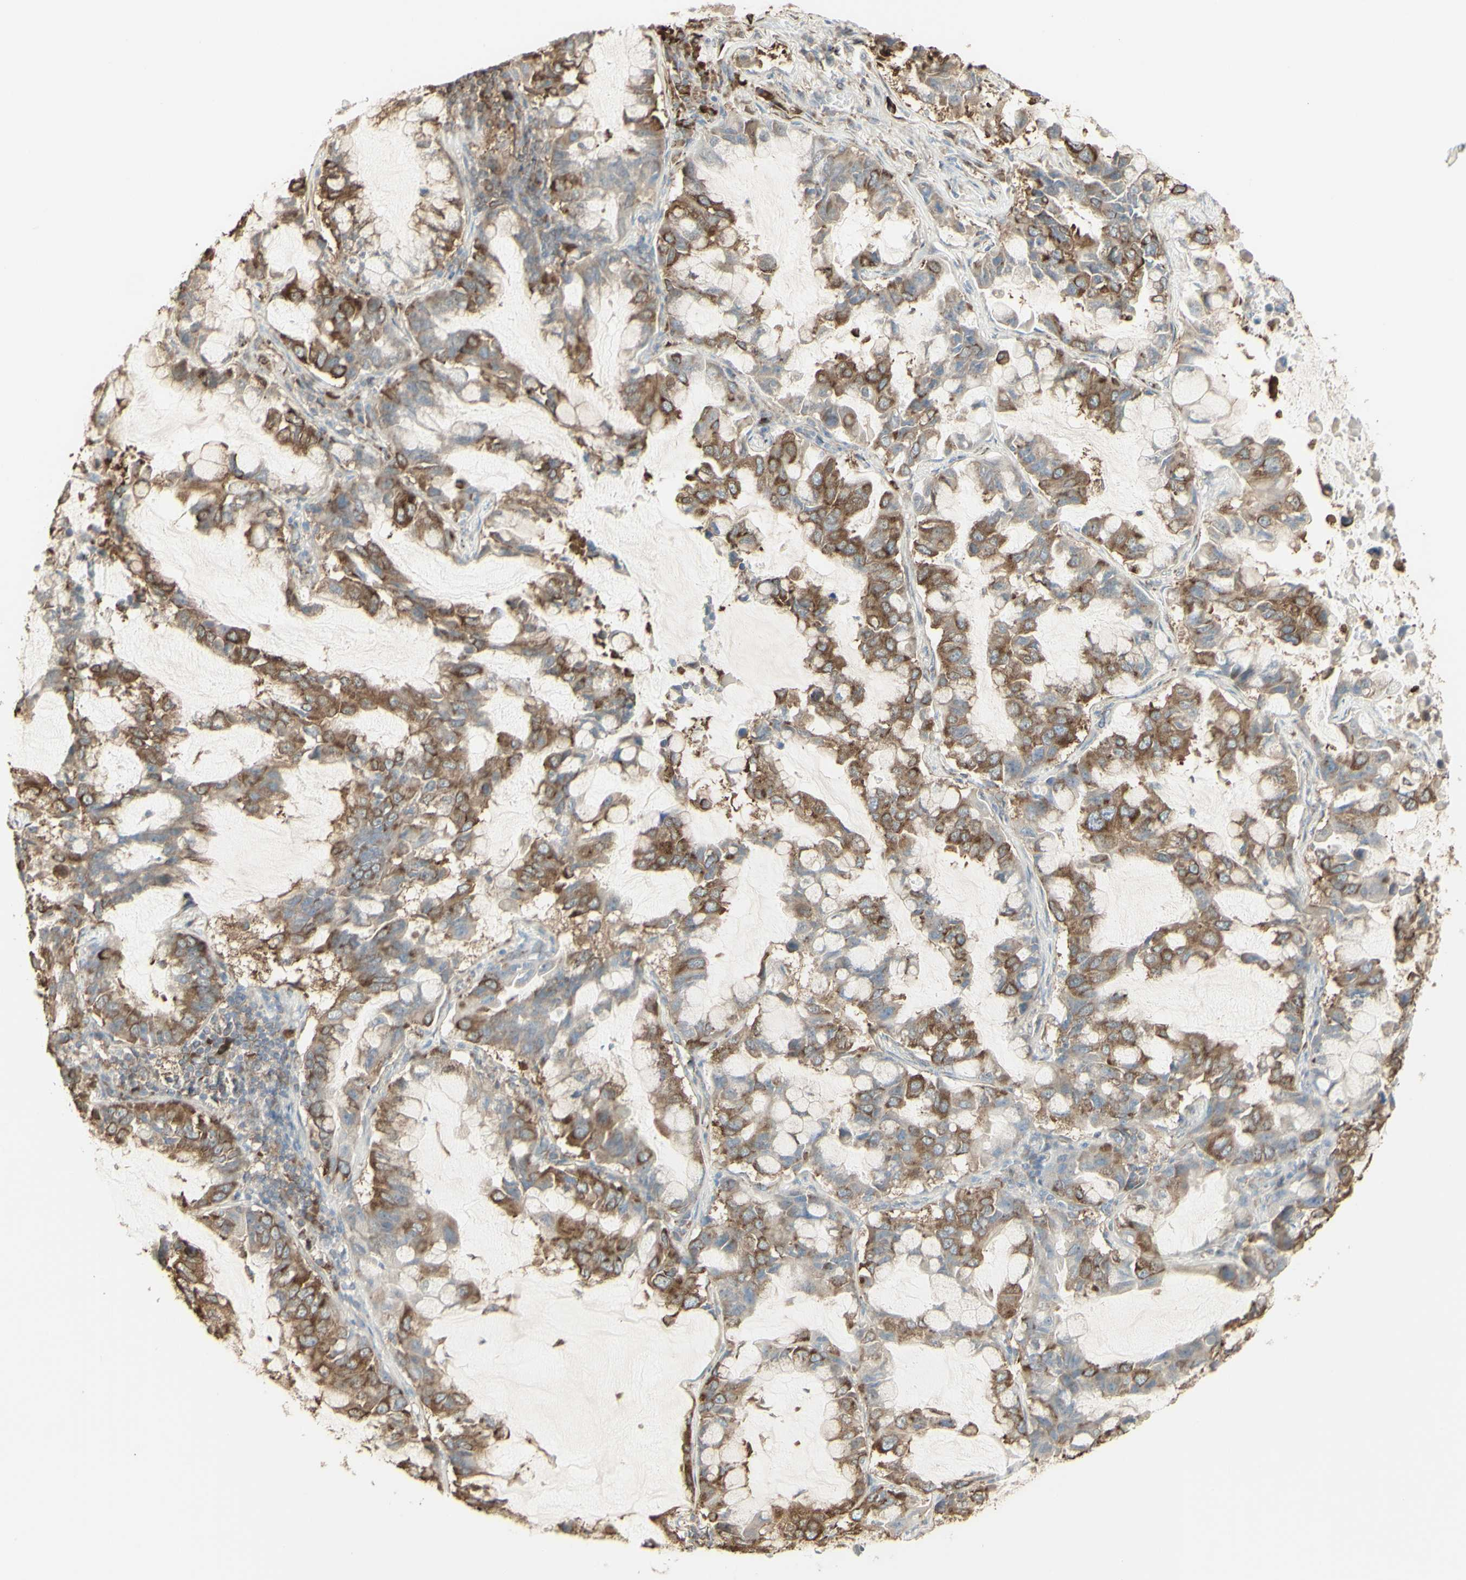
{"staining": {"intensity": "moderate", "quantity": ">75%", "location": "cytoplasmic/membranous"}, "tissue": "lung cancer", "cell_type": "Tumor cells", "image_type": "cancer", "snomed": [{"axis": "morphology", "description": "Adenocarcinoma, NOS"}, {"axis": "topography", "description": "Lung"}], "caption": "DAB (3,3'-diaminobenzidine) immunohistochemical staining of human adenocarcinoma (lung) shows moderate cytoplasmic/membranous protein expression in approximately >75% of tumor cells.", "gene": "EEF1B2", "patient": {"sex": "male", "age": 64}}